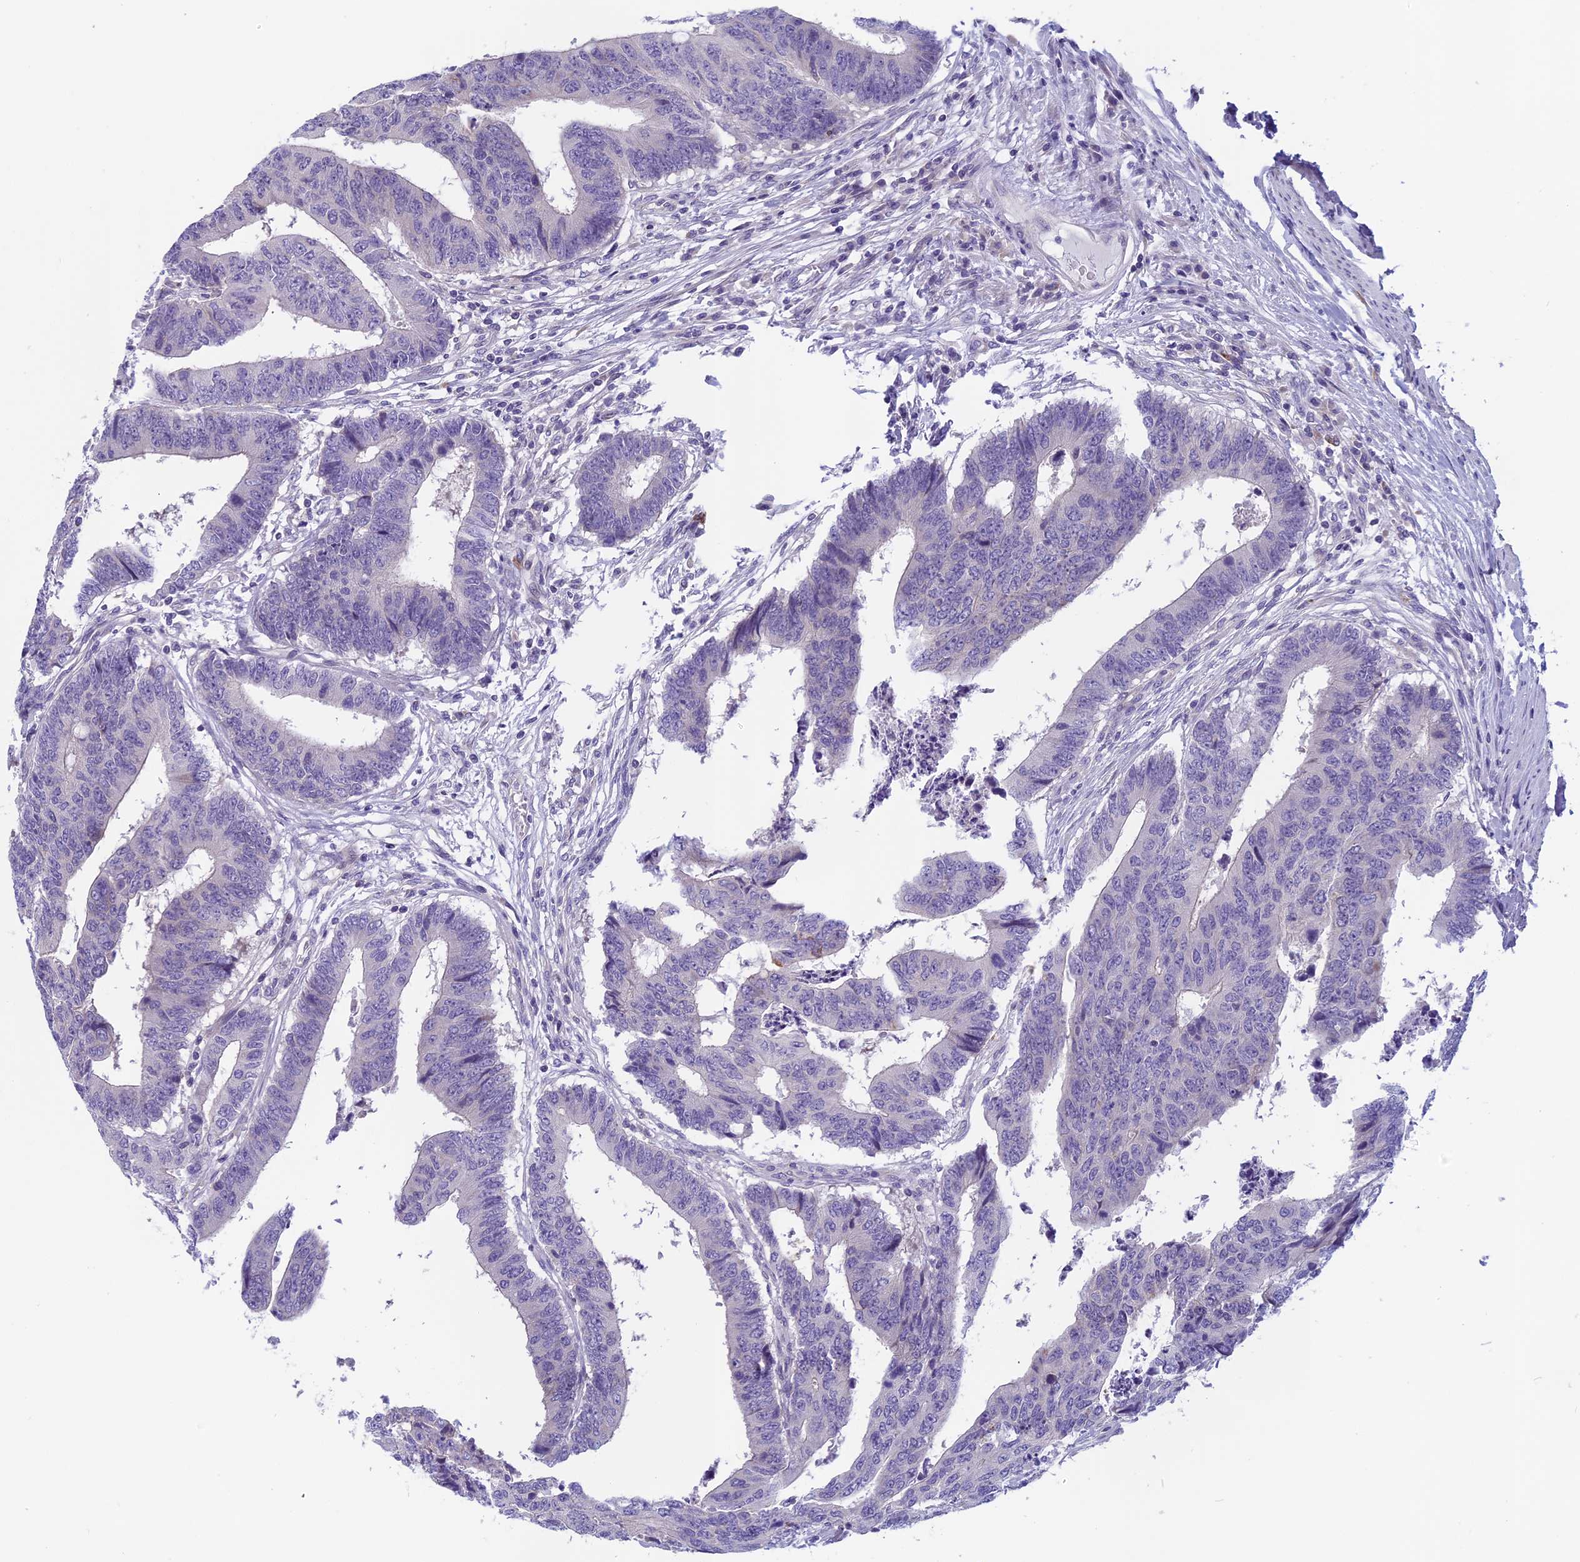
{"staining": {"intensity": "negative", "quantity": "none", "location": "none"}, "tissue": "colorectal cancer", "cell_type": "Tumor cells", "image_type": "cancer", "snomed": [{"axis": "morphology", "description": "Adenocarcinoma, NOS"}, {"axis": "topography", "description": "Rectum"}], "caption": "Immunohistochemical staining of colorectal cancer (adenocarcinoma) shows no significant staining in tumor cells. The staining is performed using DAB (3,3'-diaminobenzidine) brown chromogen with nuclei counter-stained in using hematoxylin.", "gene": "ARHGEF37", "patient": {"sex": "male", "age": 84}}